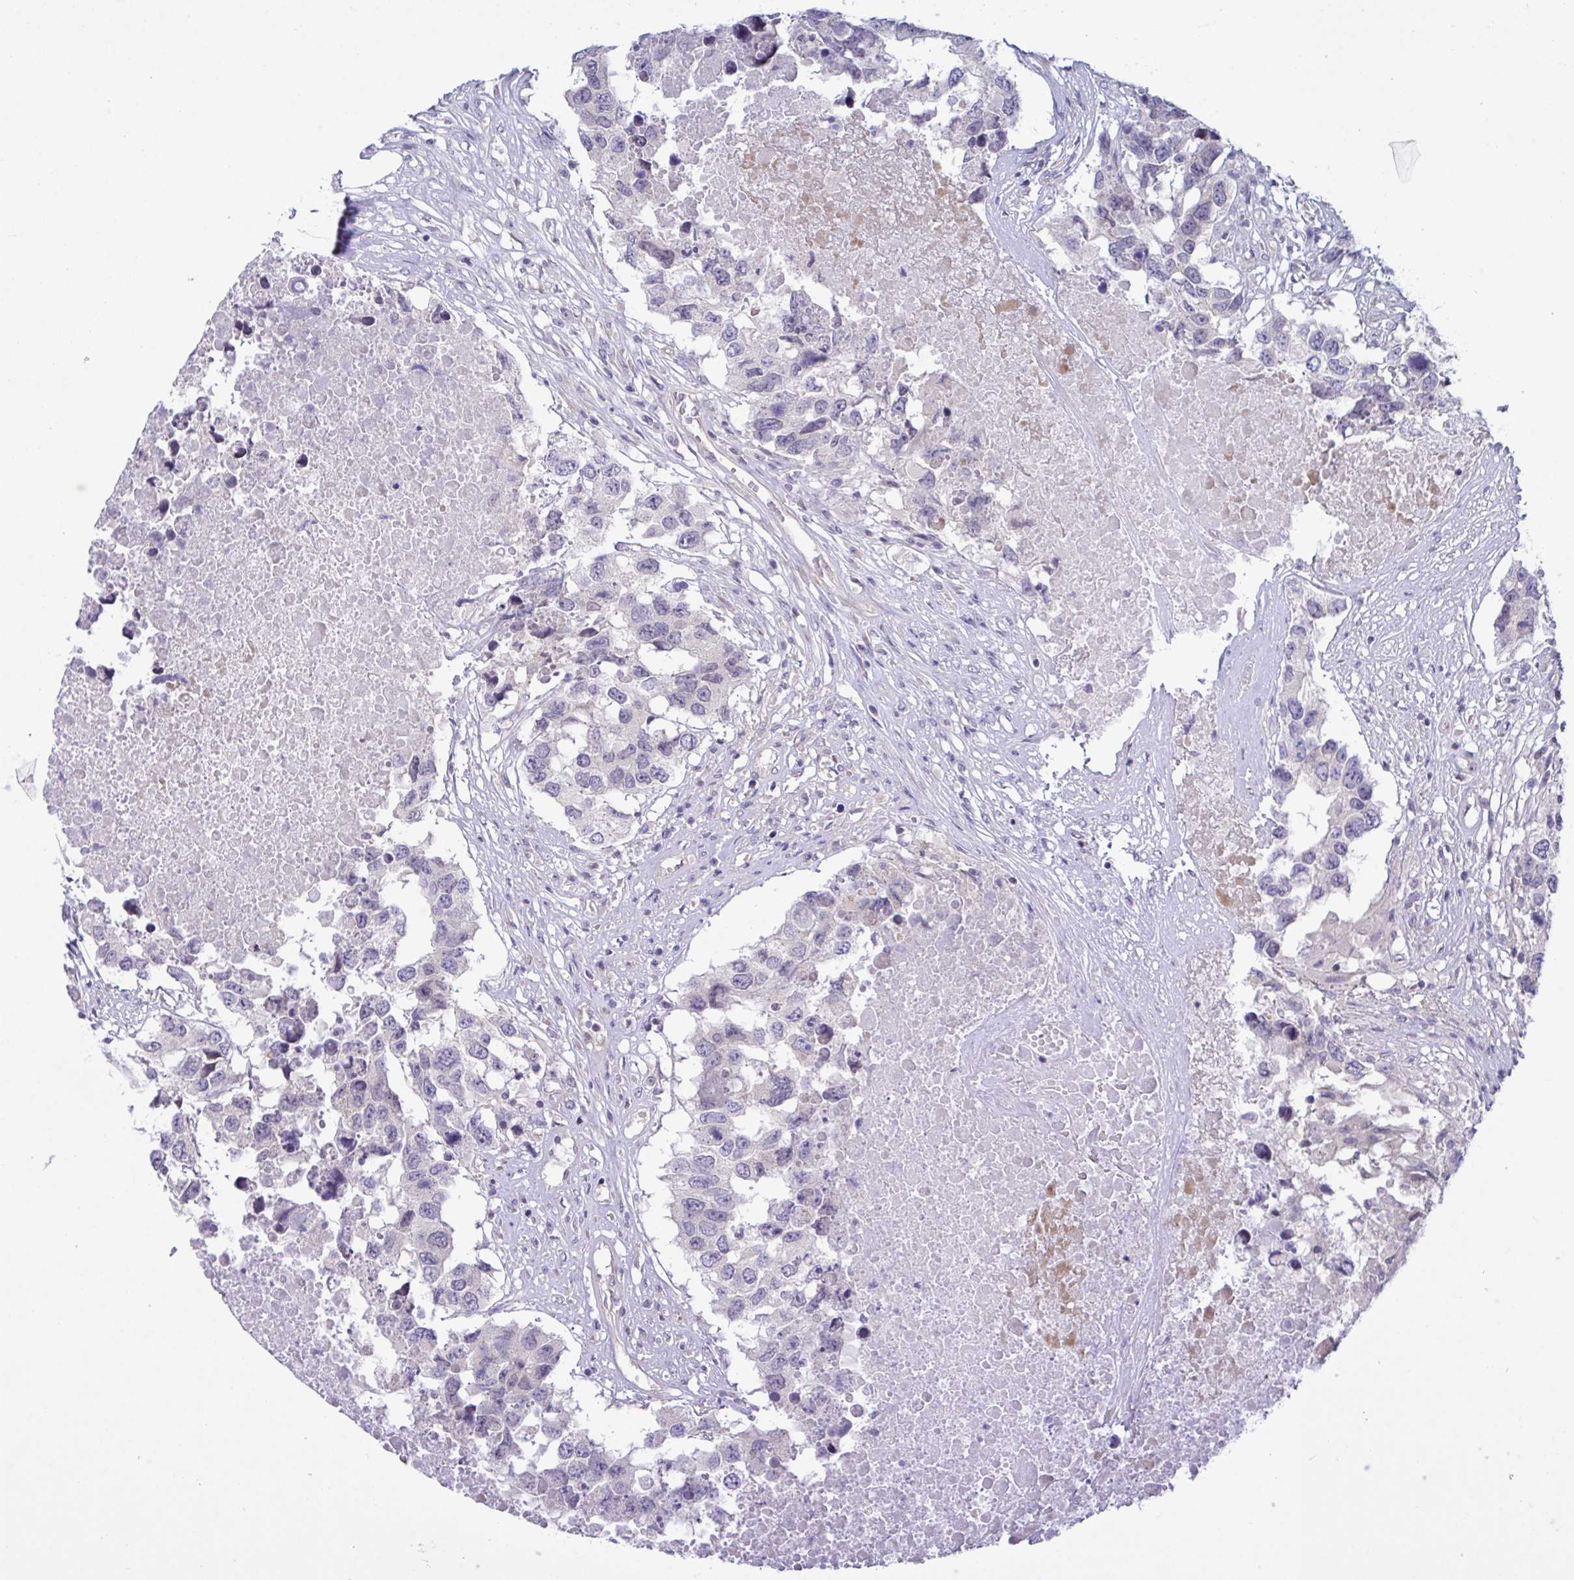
{"staining": {"intensity": "negative", "quantity": "none", "location": "none"}, "tissue": "testis cancer", "cell_type": "Tumor cells", "image_type": "cancer", "snomed": [{"axis": "morphology", "description": "Carcinoma, Embryonal, NOS"}, {"axis": "topography", "description": "Testis"}], "caption": "A histopathology image of testis cancer (embryonal carcinoma) stained for a protein shows no brown staining in tumor cells.", "gene": "SNX11", "patient": {"sex": "male", "age": 83}}